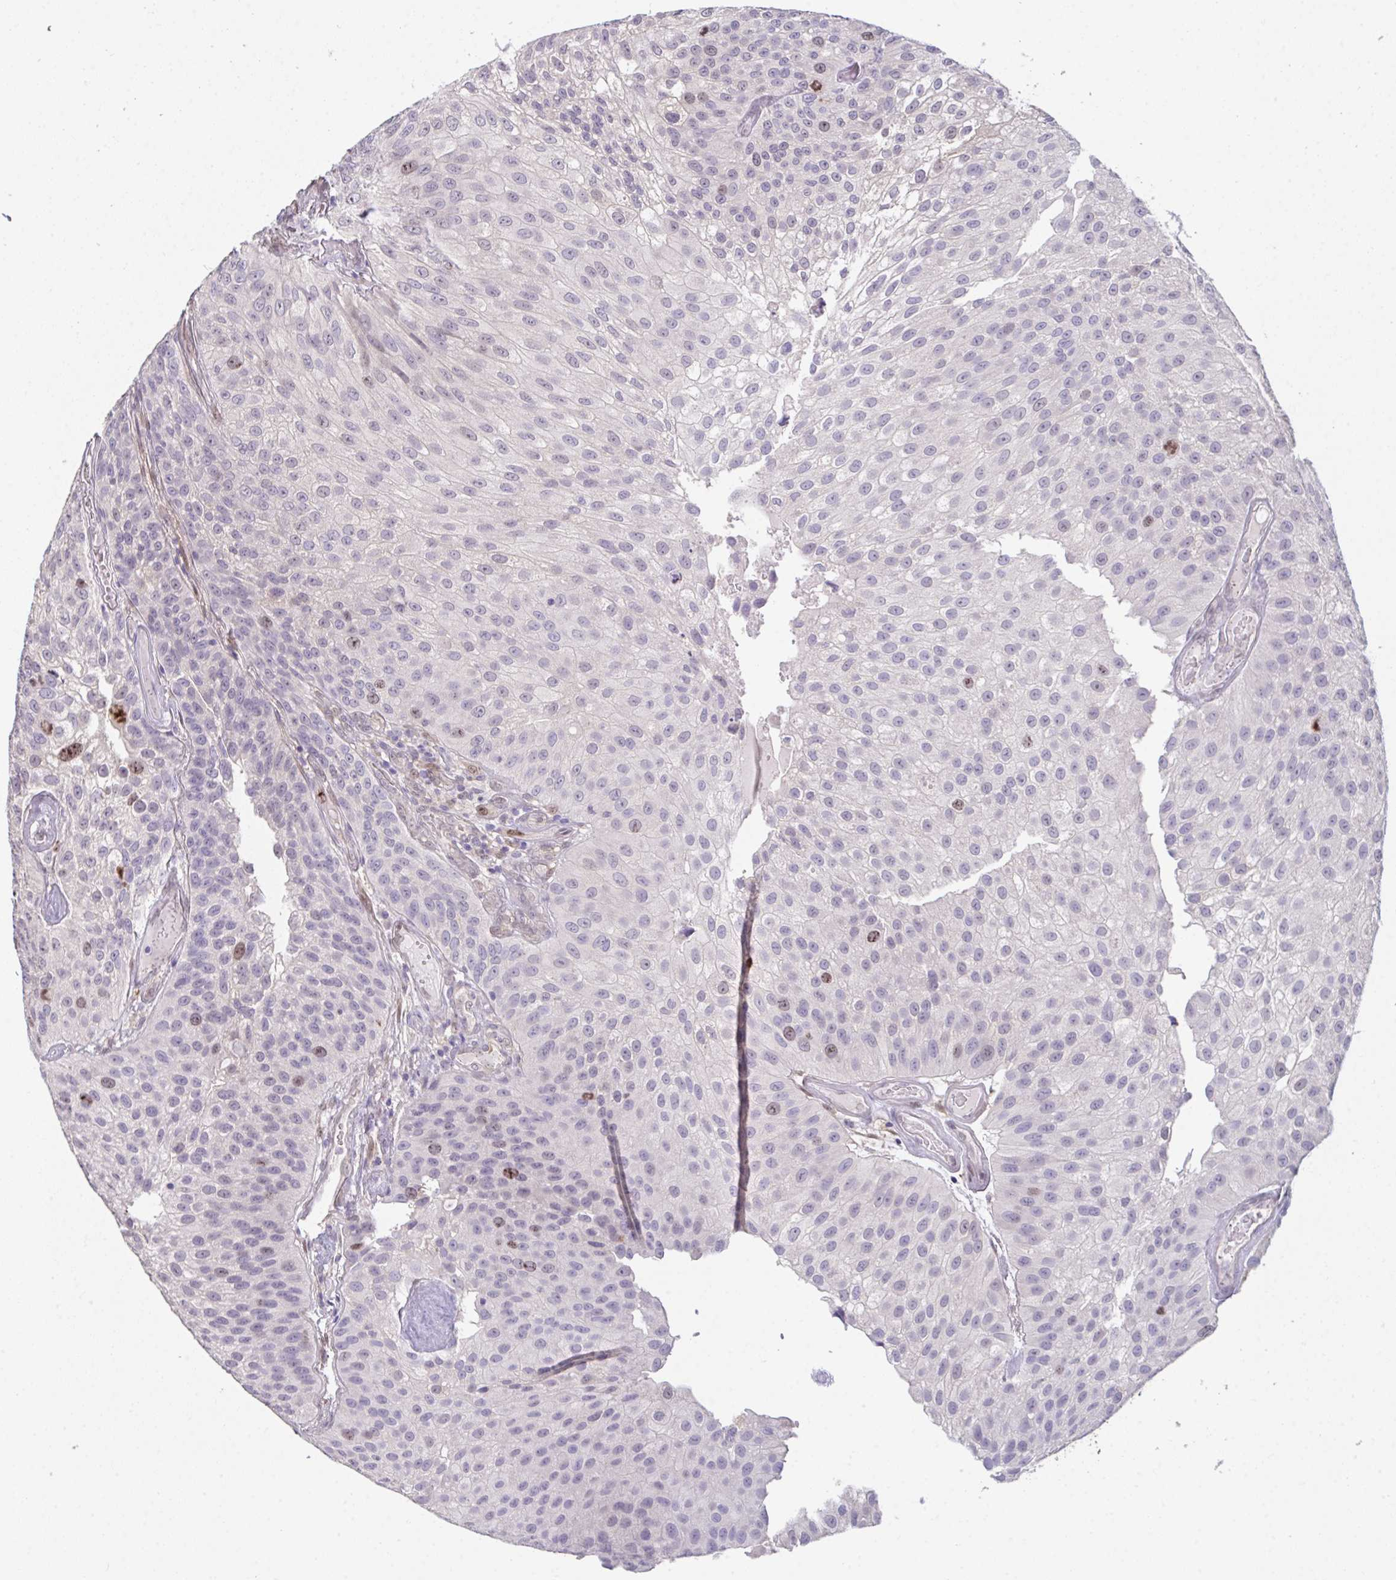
{"staining": {"intensity": "moderate", "quantity": "<25%", "location": "nuclear"}, "tissue": "urothelial cancer", "cell_type": "Tumor cells", "image_type": "cancer", "snomed": [{"axis": "morphology", "description": "Urothelial carcinoma, NOS"}, {"axis": "topography", "description": "Urinary bladder"}], "caption": "Immunohistochemistry (IHC) (DAB (3,3'-diaminobenzidine)) staining of transitional cell carcinoma displays moderate nuclear protein staining in approximately <25% of tumor cells. (Stains: DAB in brown, nuclei in blue, Microscopy: brightfield microscopy at high magnification).", "gene": "SETD7", "patient": {"sex": "male", "age": 87}}